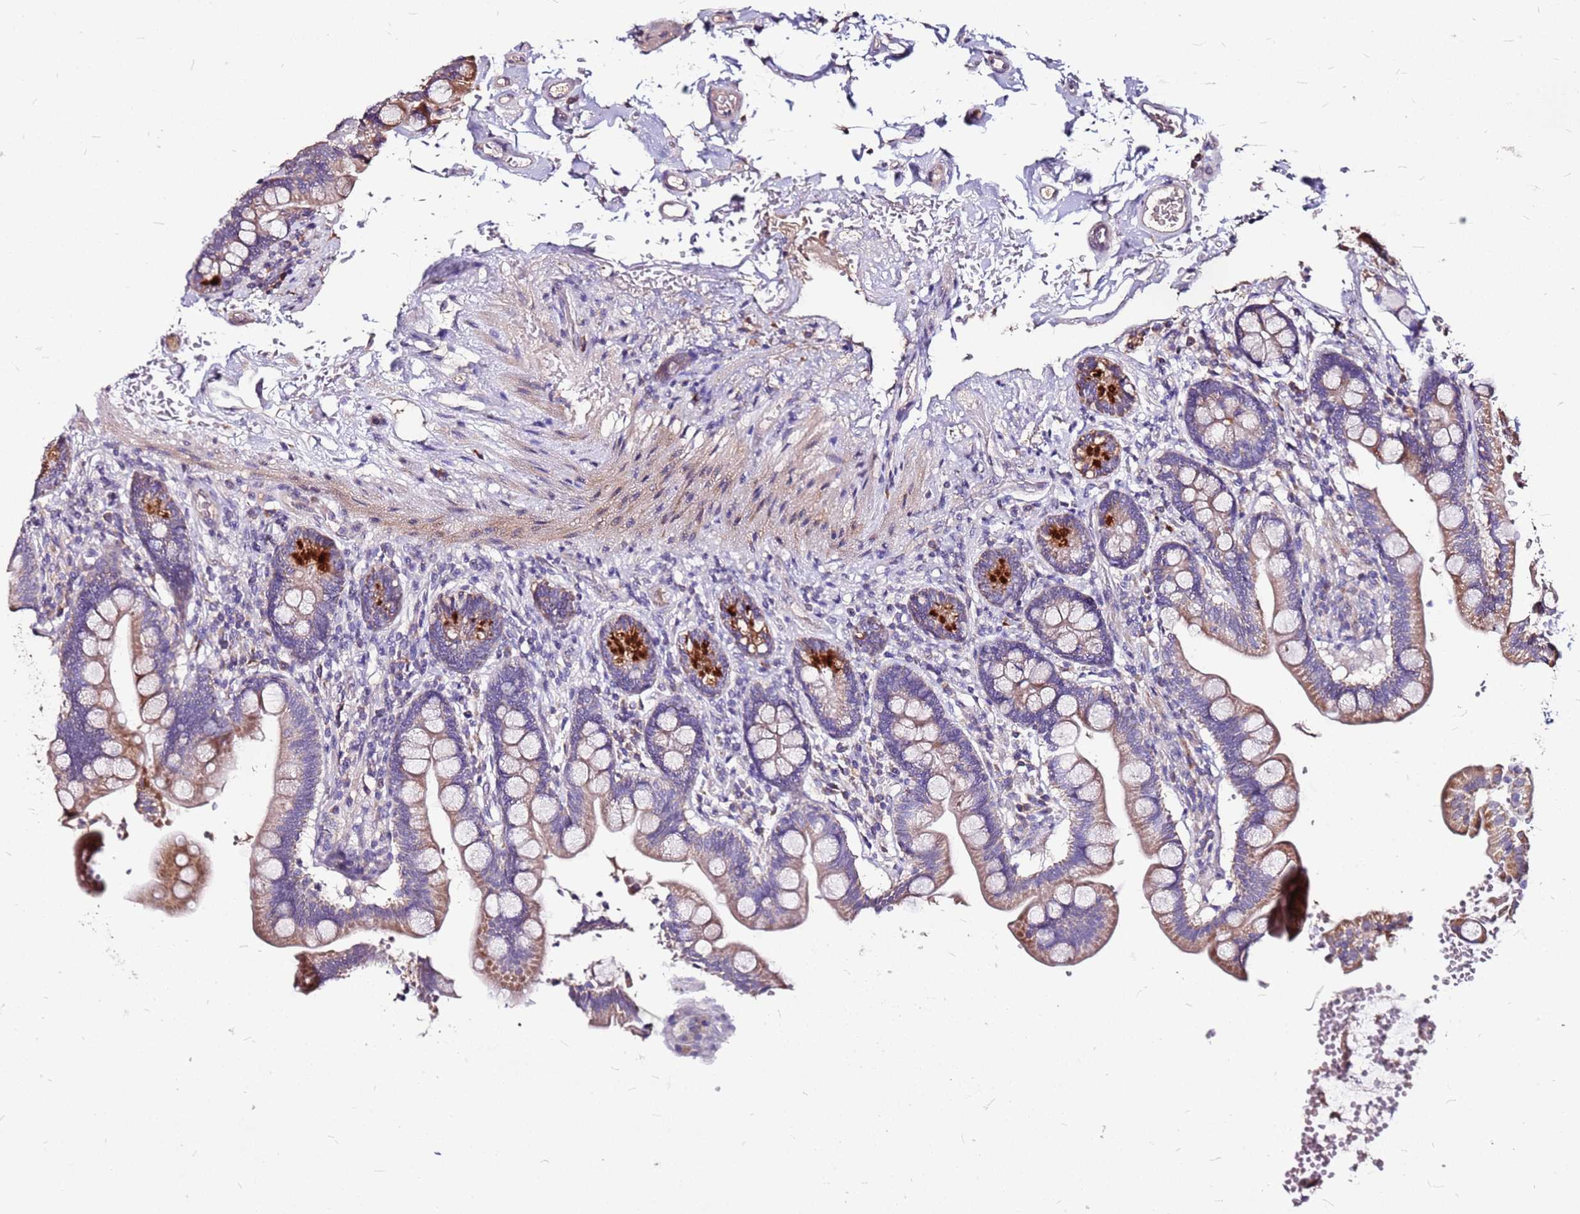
{"staining": {"intensity": "strong", "quantity": "<25%", "location": "cytoplasmic/membranous"}, "tissue": "small intestine", "cell_type": "Glandular cells", "image_type": "normal", "snomed": [{"axis": "morphology", "description": "Normal tissue, NOS"}, {"axis": "topography", "description": "Small intestine"}], "caption": "Immunohistochemical staining of benign human small intestine reveals <25% levels of strong cytoplasmic/membranous protein positivity in about <25% of glandular cells. The protein is shown in brown color, while the nuclei are stained blue.", "gene": "DCDC2C", "patient": {"sex": "female", "age": 64}}